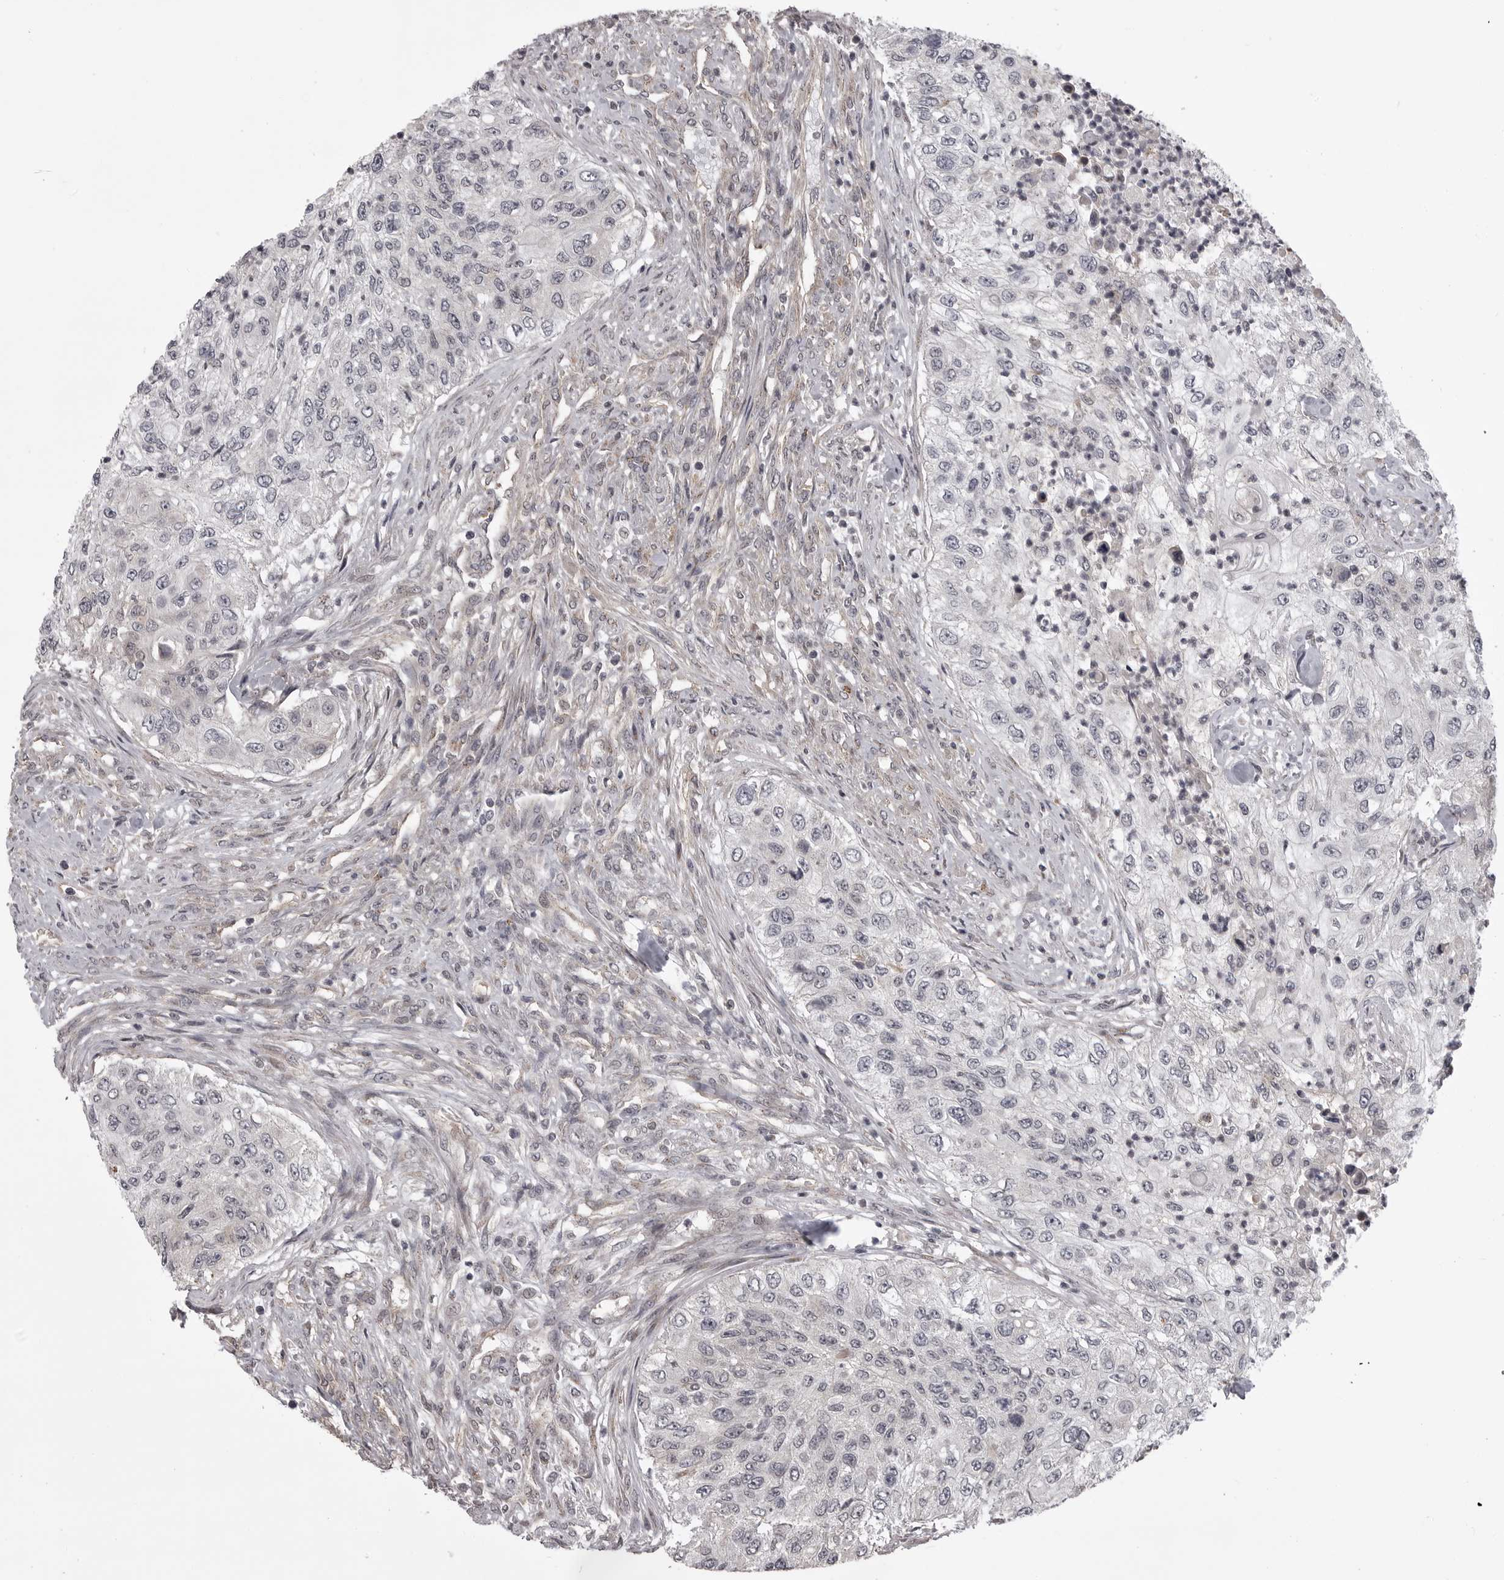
{"staining": {"intensity": "negative", "quantity": "none", "location": "none"}, "tissue": "urothelial cancer", "cell_type": "Tumor cells", "image_type": "cancer", "snomed": [{"axis": "morphology", "description": "Urothelial carcinoma, High grade"}, {"axis": "topography", "description": "Urinary bladder"}], "caption": "Tumor cells show no significant expression in urothelial cancer.", "gene": "SNX16", "patient": {"sex": "female", "age": 60}}